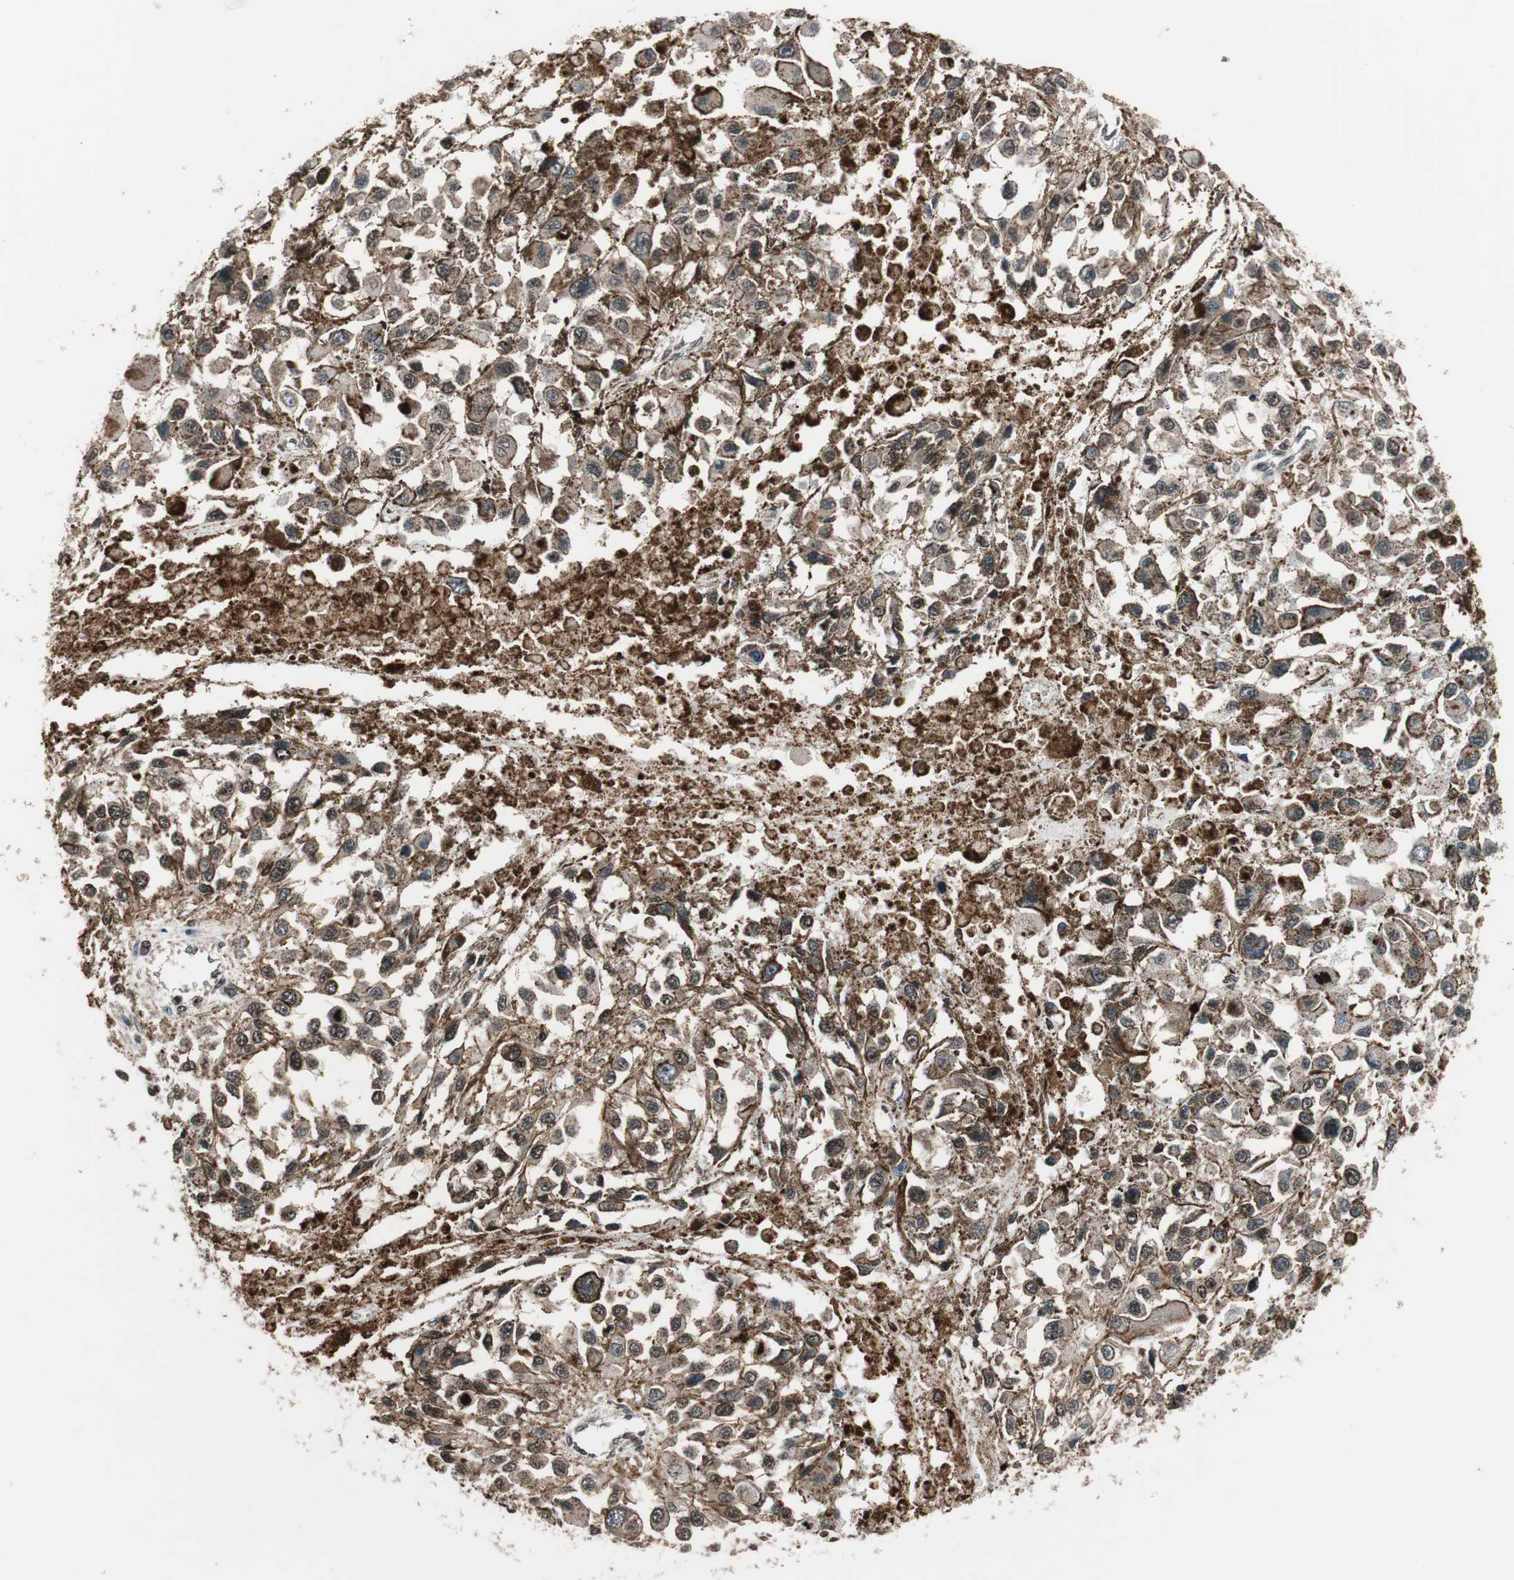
{"staining": {"intensity": "weak", "quantity": ">75%", "location": "cytoplasmic/membranous"}, "tissue": "melanoma", "cell_type": "Tumor cells", "image_type": "cancer", "snomed": [{"axis": "morphology", "description": "Malignant melanoma, Metastatic site"}, {"axis": "topography", "description": "Lymph node"}], "caption": "High-power microscopy captured an immunohistochemistry (IHC) histopathology image of malignant melanoma (metastatic site), revealing weak cytoplasmic/membranous positivity in about >75% of tumor cells. (Stains: DAB (3,3'-diaminobenzidine) in brown, nuclei in blue, Microscopy: brightfield microscopy at high magnification).", "gene": "RFC1", "patient": {"sex": "male", "age": 59}}